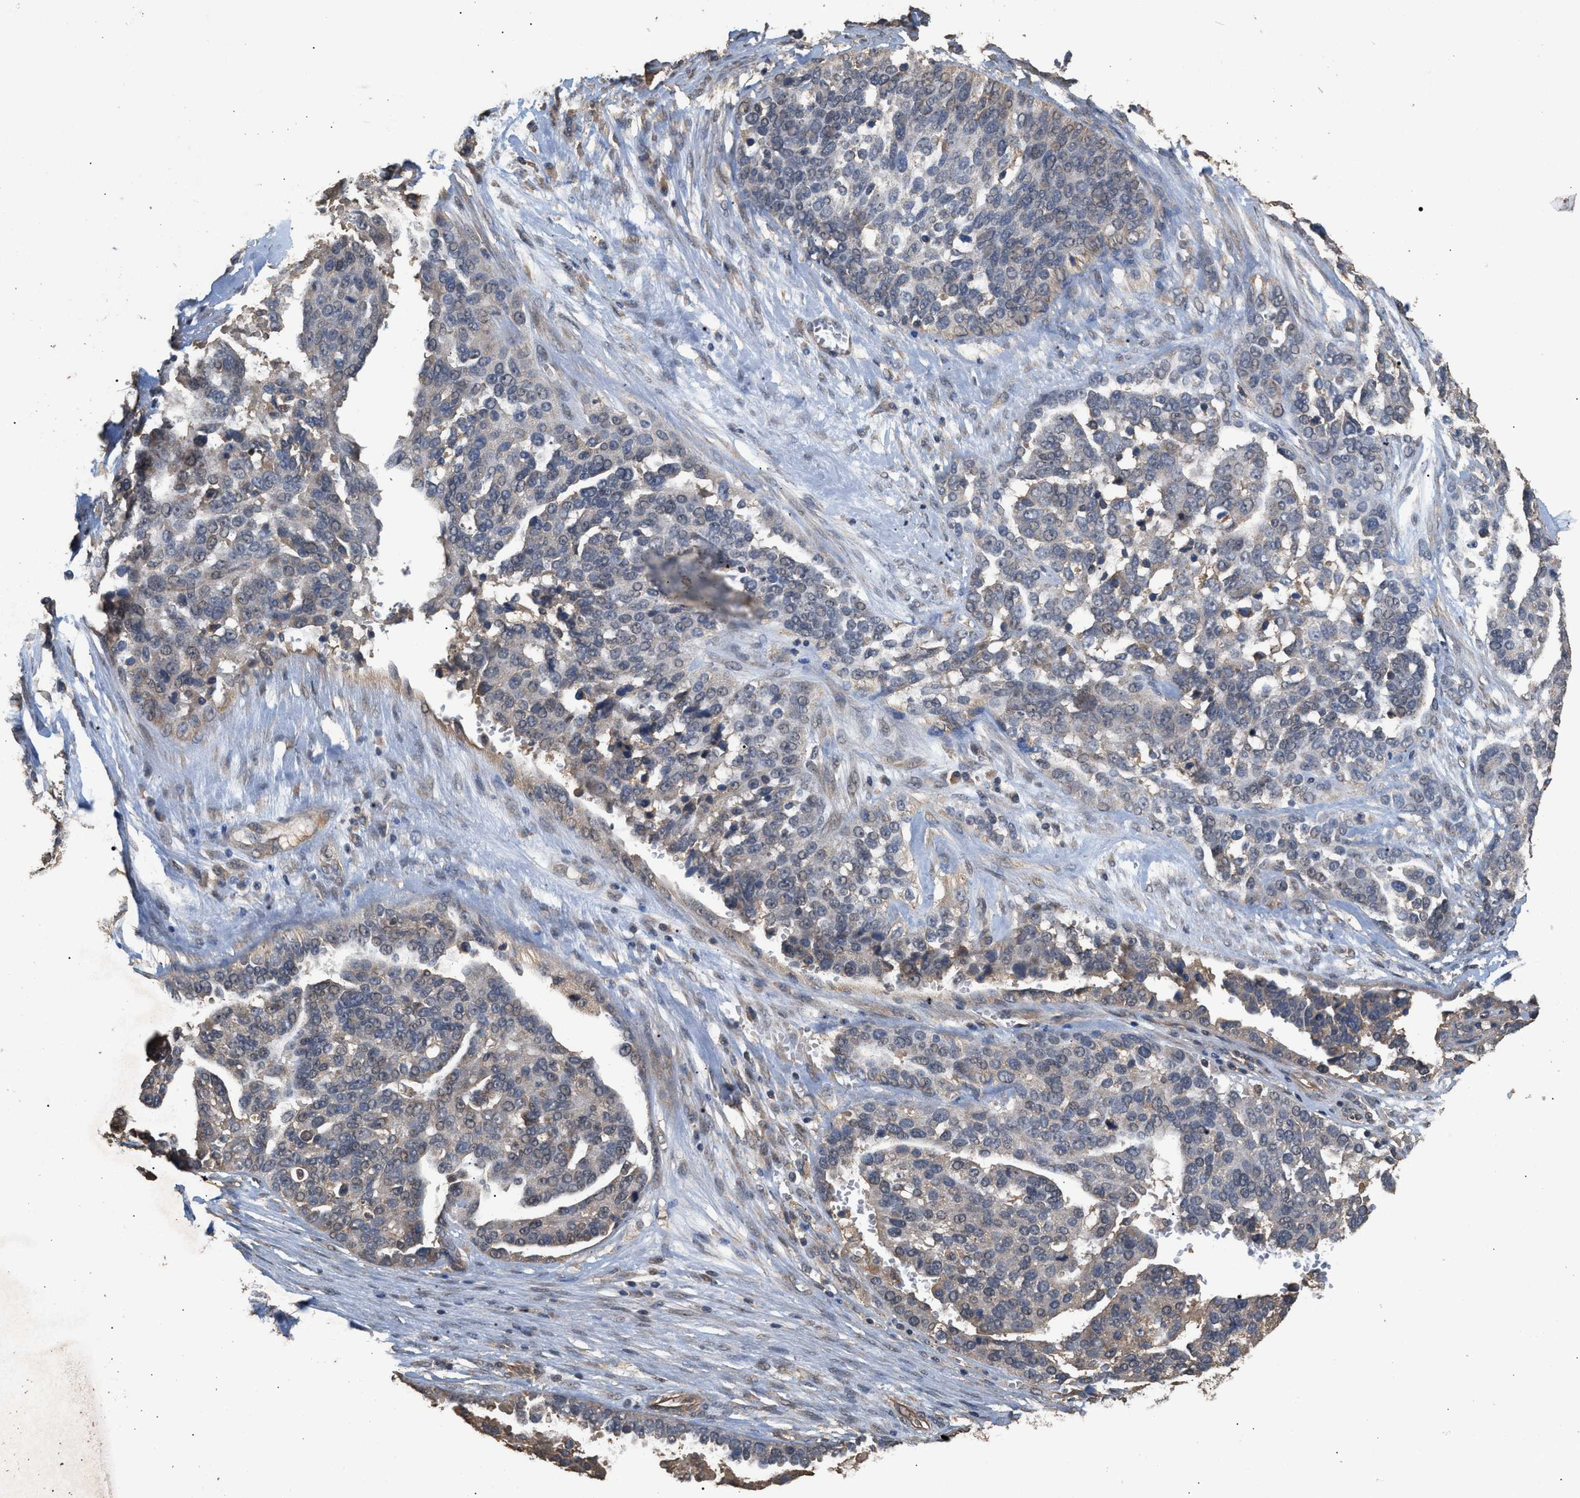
{"staining": {"intensity": "weak", "quantity": "<25%", "location": "cytoplasmic/membranous"}, "tissue": "ovarian cancer", "cell_type": "Tumor cells", "image_type": "cancer", "snomed": [{"axis": "morphology", "description": "Cystadenocarcinoma, serous, NOS"}, {"axis": "topography", "description": "Ovary"}], "caption": "This is a histopathology image of immunohistochemistry staining of ovarian cancer, which shows no staining in tumor cells.", "gene": "HTRA3", "patient": {"sex": "female", "age": 44}}